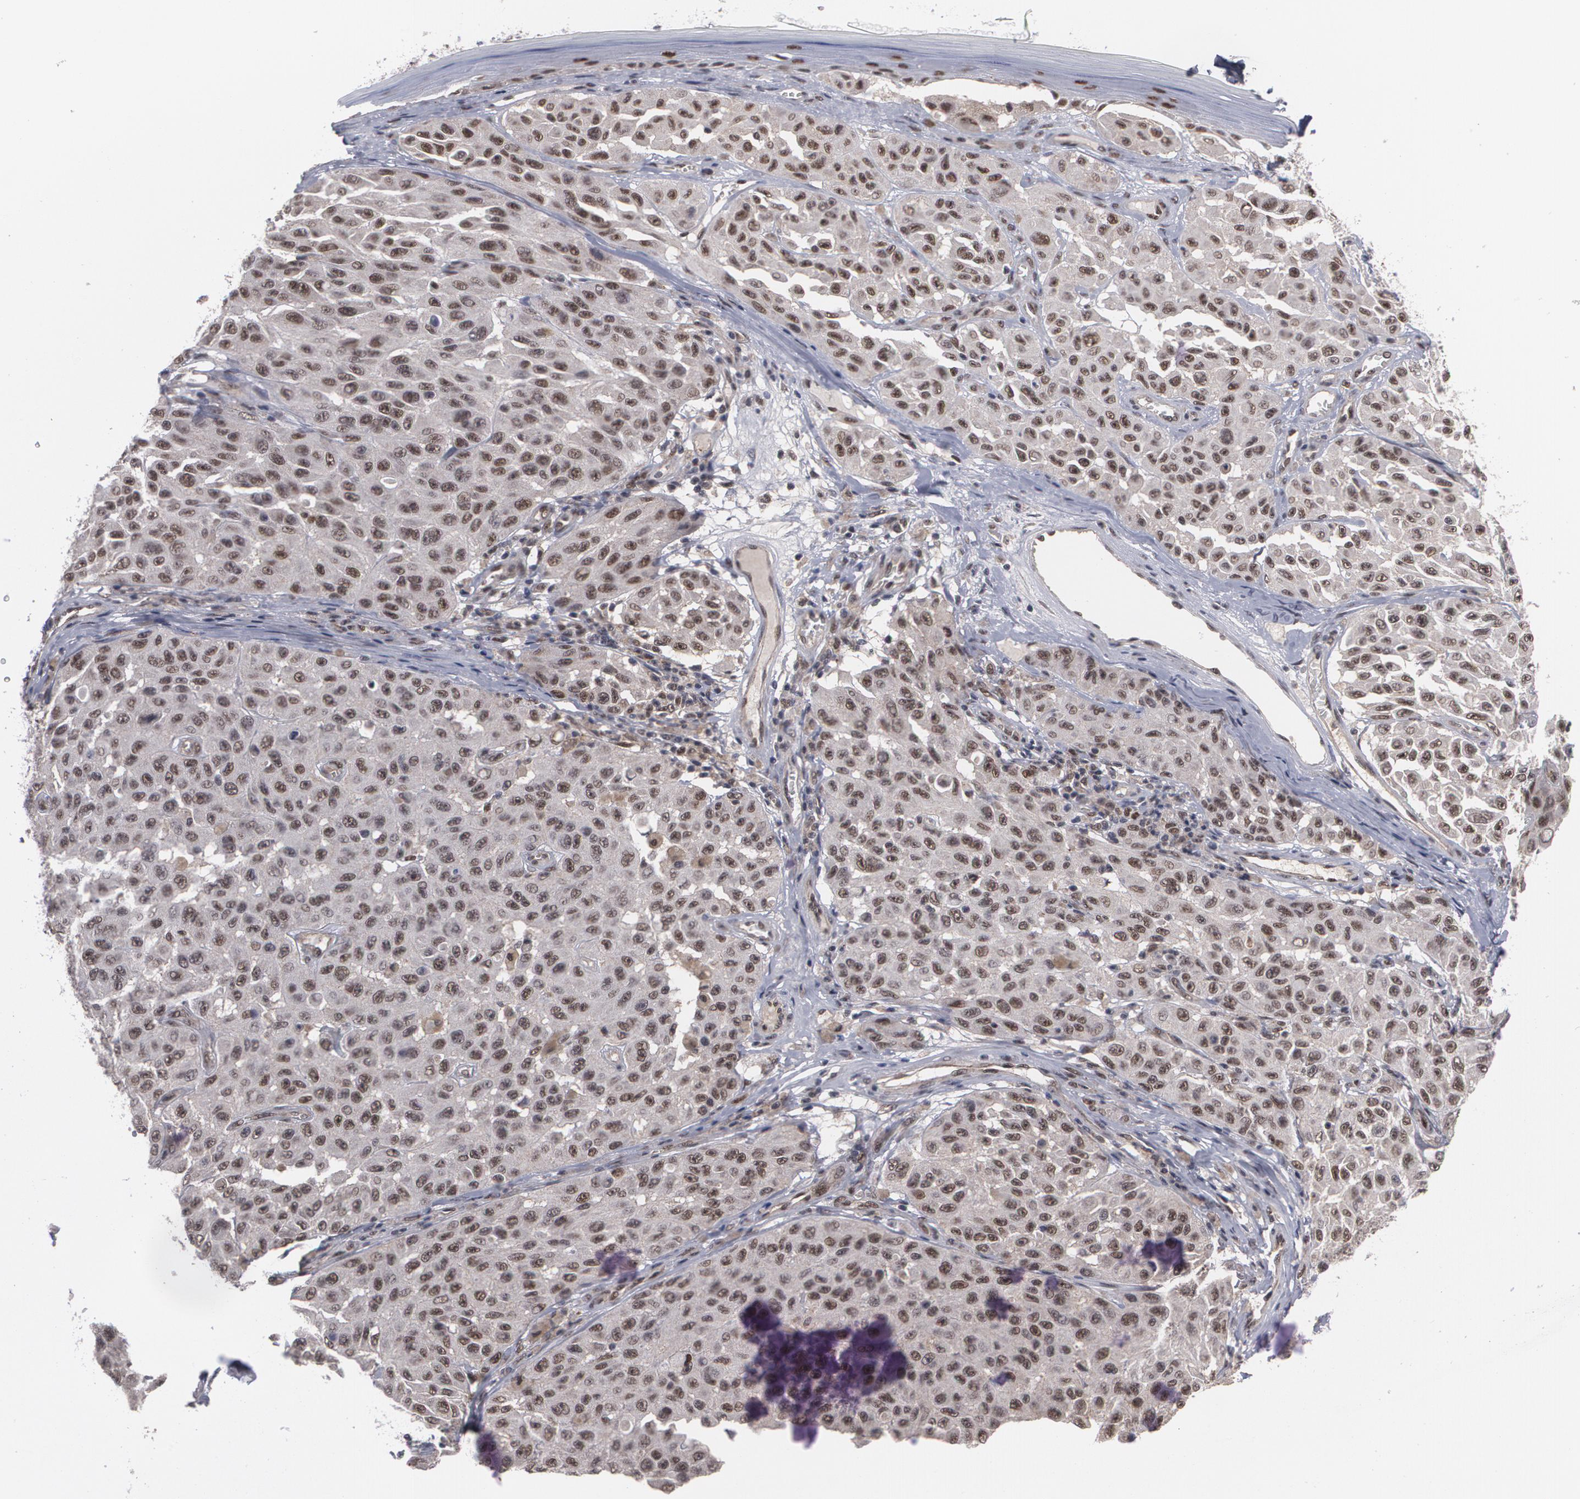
{"staining": {"intensity": "strong", "quantity": ">75%", "location": "nuclear"}, "tissue": "melanoma", "cell_type": "Tumor cells", "image_type": "cancer", "snomed": [{"axis": "morphology", "description": "Malignant melanoma, NOS"}, {"axis": "topography", "description": "Skin"}], "caption": "Strong nuclear positivity is seen in approximately >75% of tumor cells in malignant melanoma.", "gene": "INTS6", "patient": {"sex": "male", "age": 30}}